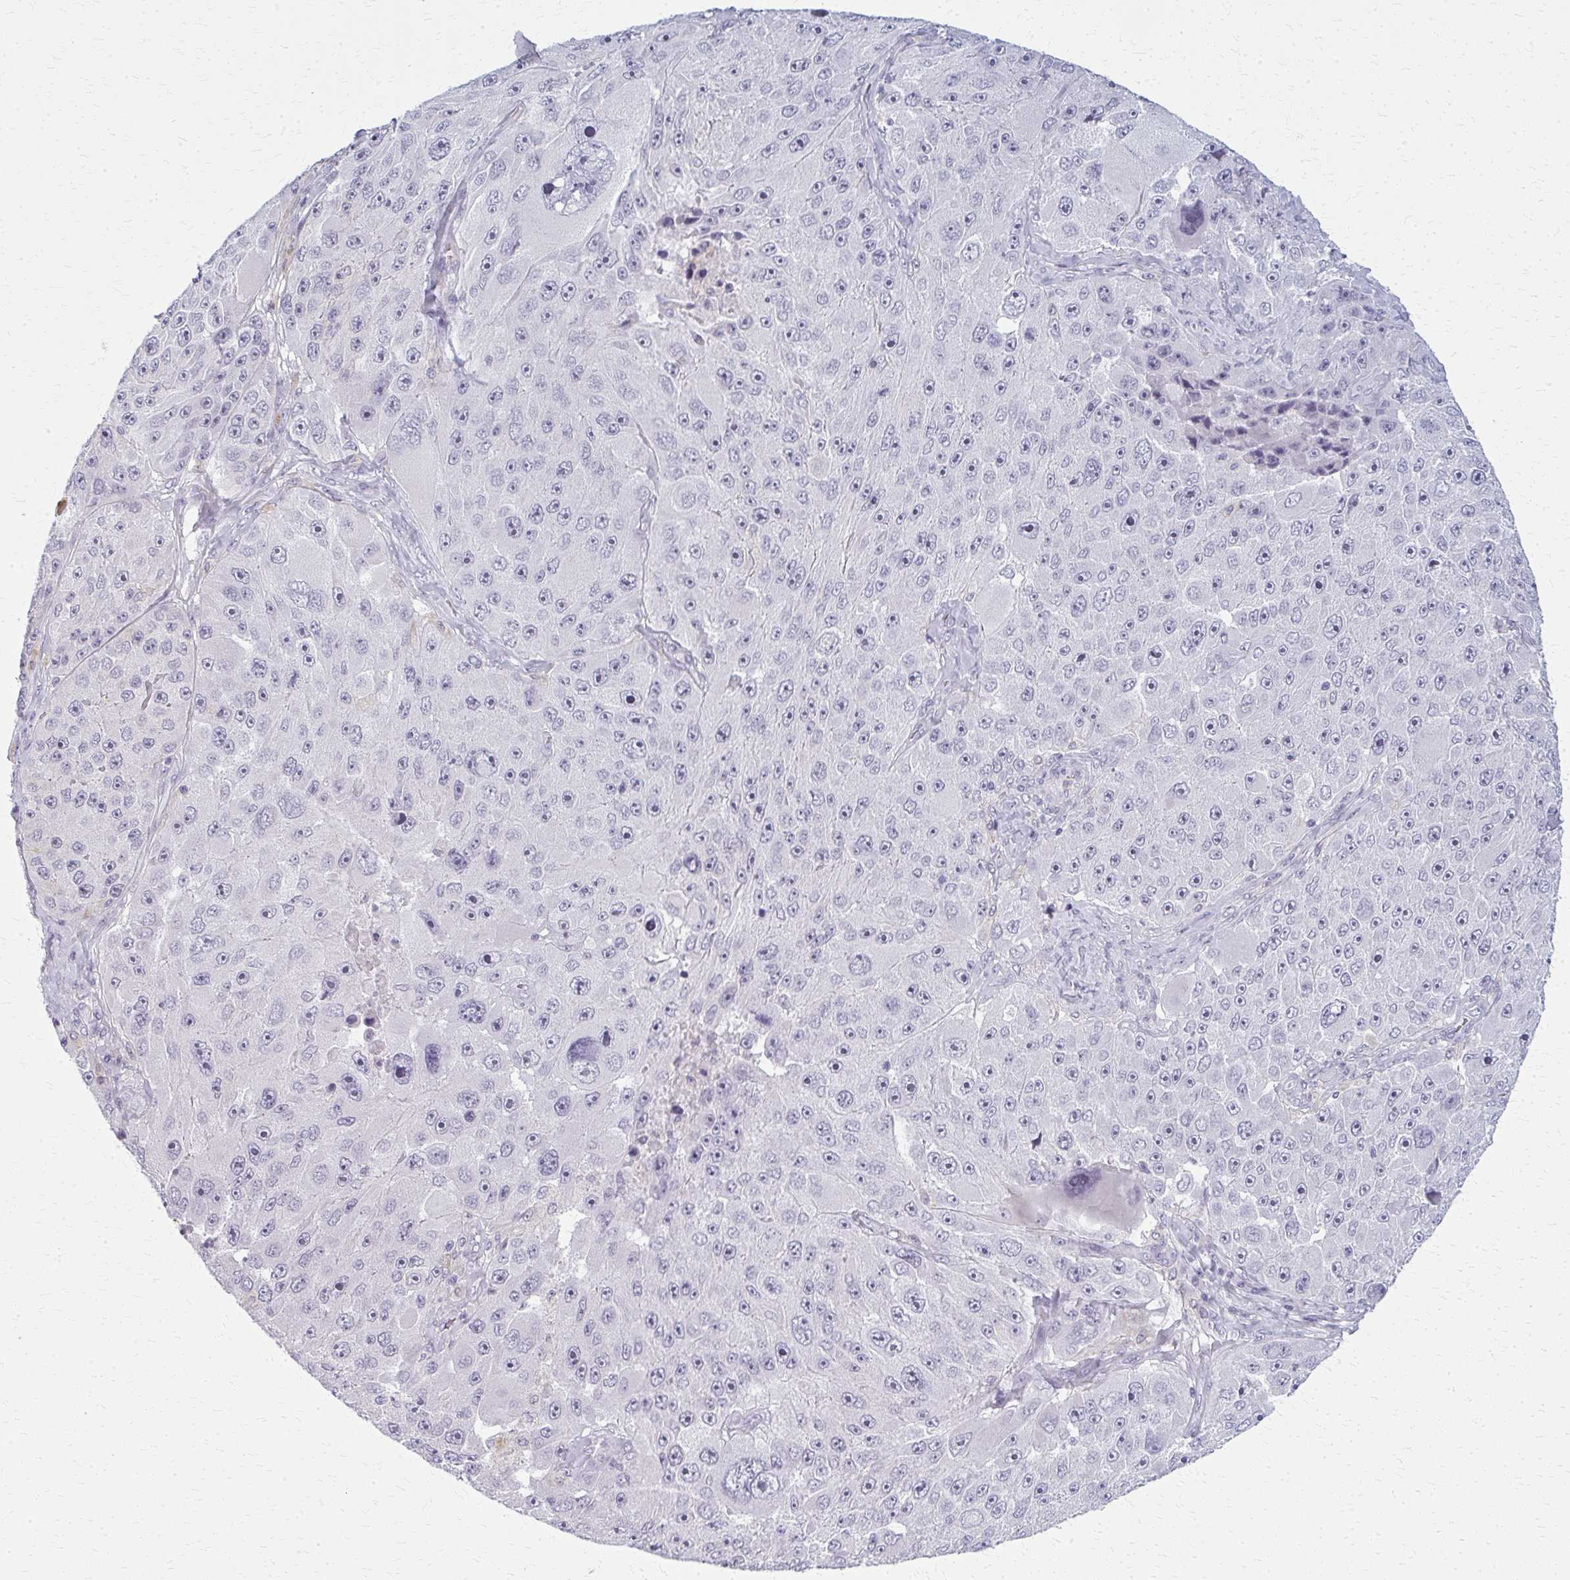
{"staining": {"intensity": "negative", "quantity": "none", "location": "none"}, "tissue": "melanoma", "cell_type": "Tumor cells", "image_type": "cancer", "snomed": [{"axis": "morphology", "description": "Malignant melanoma, Metastatic site"}, {"axis": "topography", "description": "Lymph node"}], "caption": "Micrograph shows no significant protein positivity in tumor cells of malignant melanoma (metastatic site). (DAB immunohistochemistry with hematoxylin counter stain).", "gene": "CASQ2", "patient": {"sex": "male", "age": 62}}